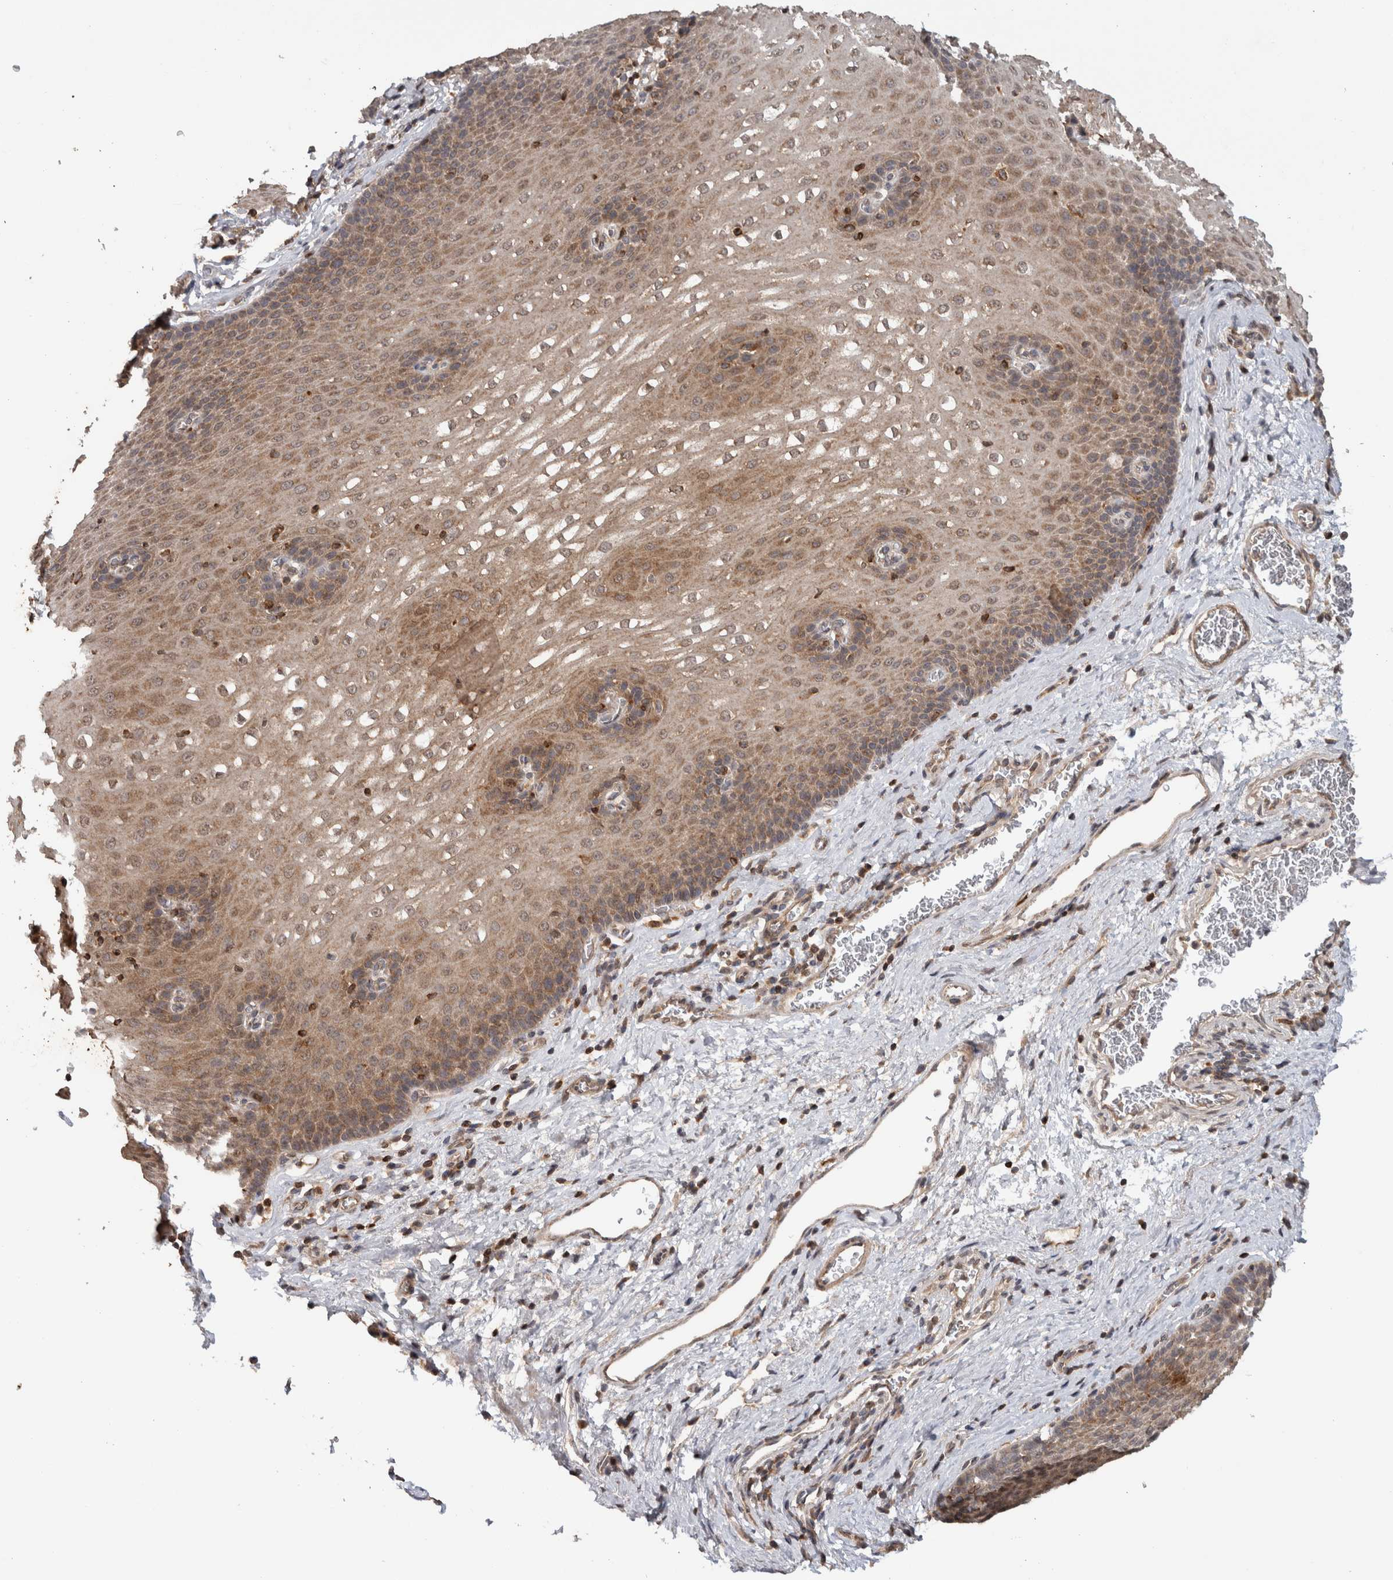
{"staining": {"intensity": "weak", "quantity": ">75%", "location": "cytoplasmic/membranous"}, "tissue": "esophagus", "cell_type": "Squamous epithelial cells", "image_type": "normal", "snomed": [{"axis": "morphology", "description": "Normal tissue, NOS"}, {"axis": "topography", "description": "Esophagus"}], "caption": "Esophagus stained for a protein exhibits weak cytoplasmic/membranous positivity in squamous epithelial cells. (IHC, brightfield microscopy, high magnification).", "gene": "HMOX2", "patient": {"sex": "male", "age": 48}}